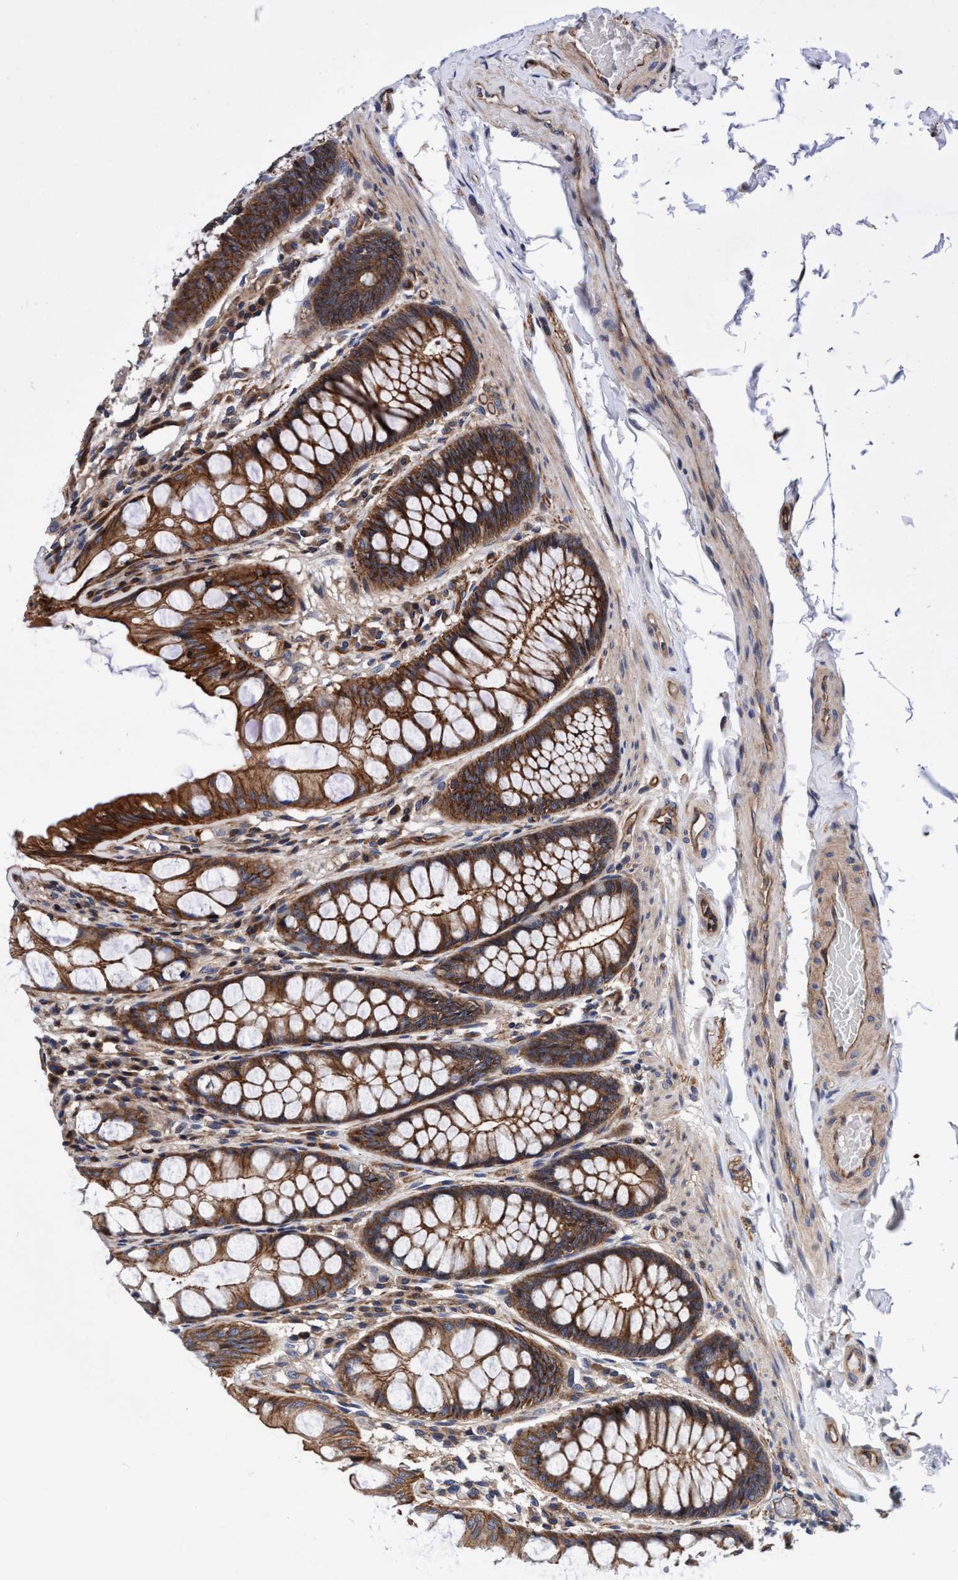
{"staining": {"intensity": "moderate", "quantity": ">75%", "location": "cytoplasmic/membranous"}, "tissue": "colon", "cell_type": "Endothelial cells", "image_type": "normal", "snomed": [{"axis": "morphology", "description": "Normal tissue, NOS"}, {"axis": "topography", "description": "Colon"}], "caption": "Colon stained with a brown dye demonstrates moderate cytoplasmic/membranous positive staining in approximately >75% of endothelial cells.", "gene": "MCM3AP", "patient": {"sex": "male", "age": 47}}